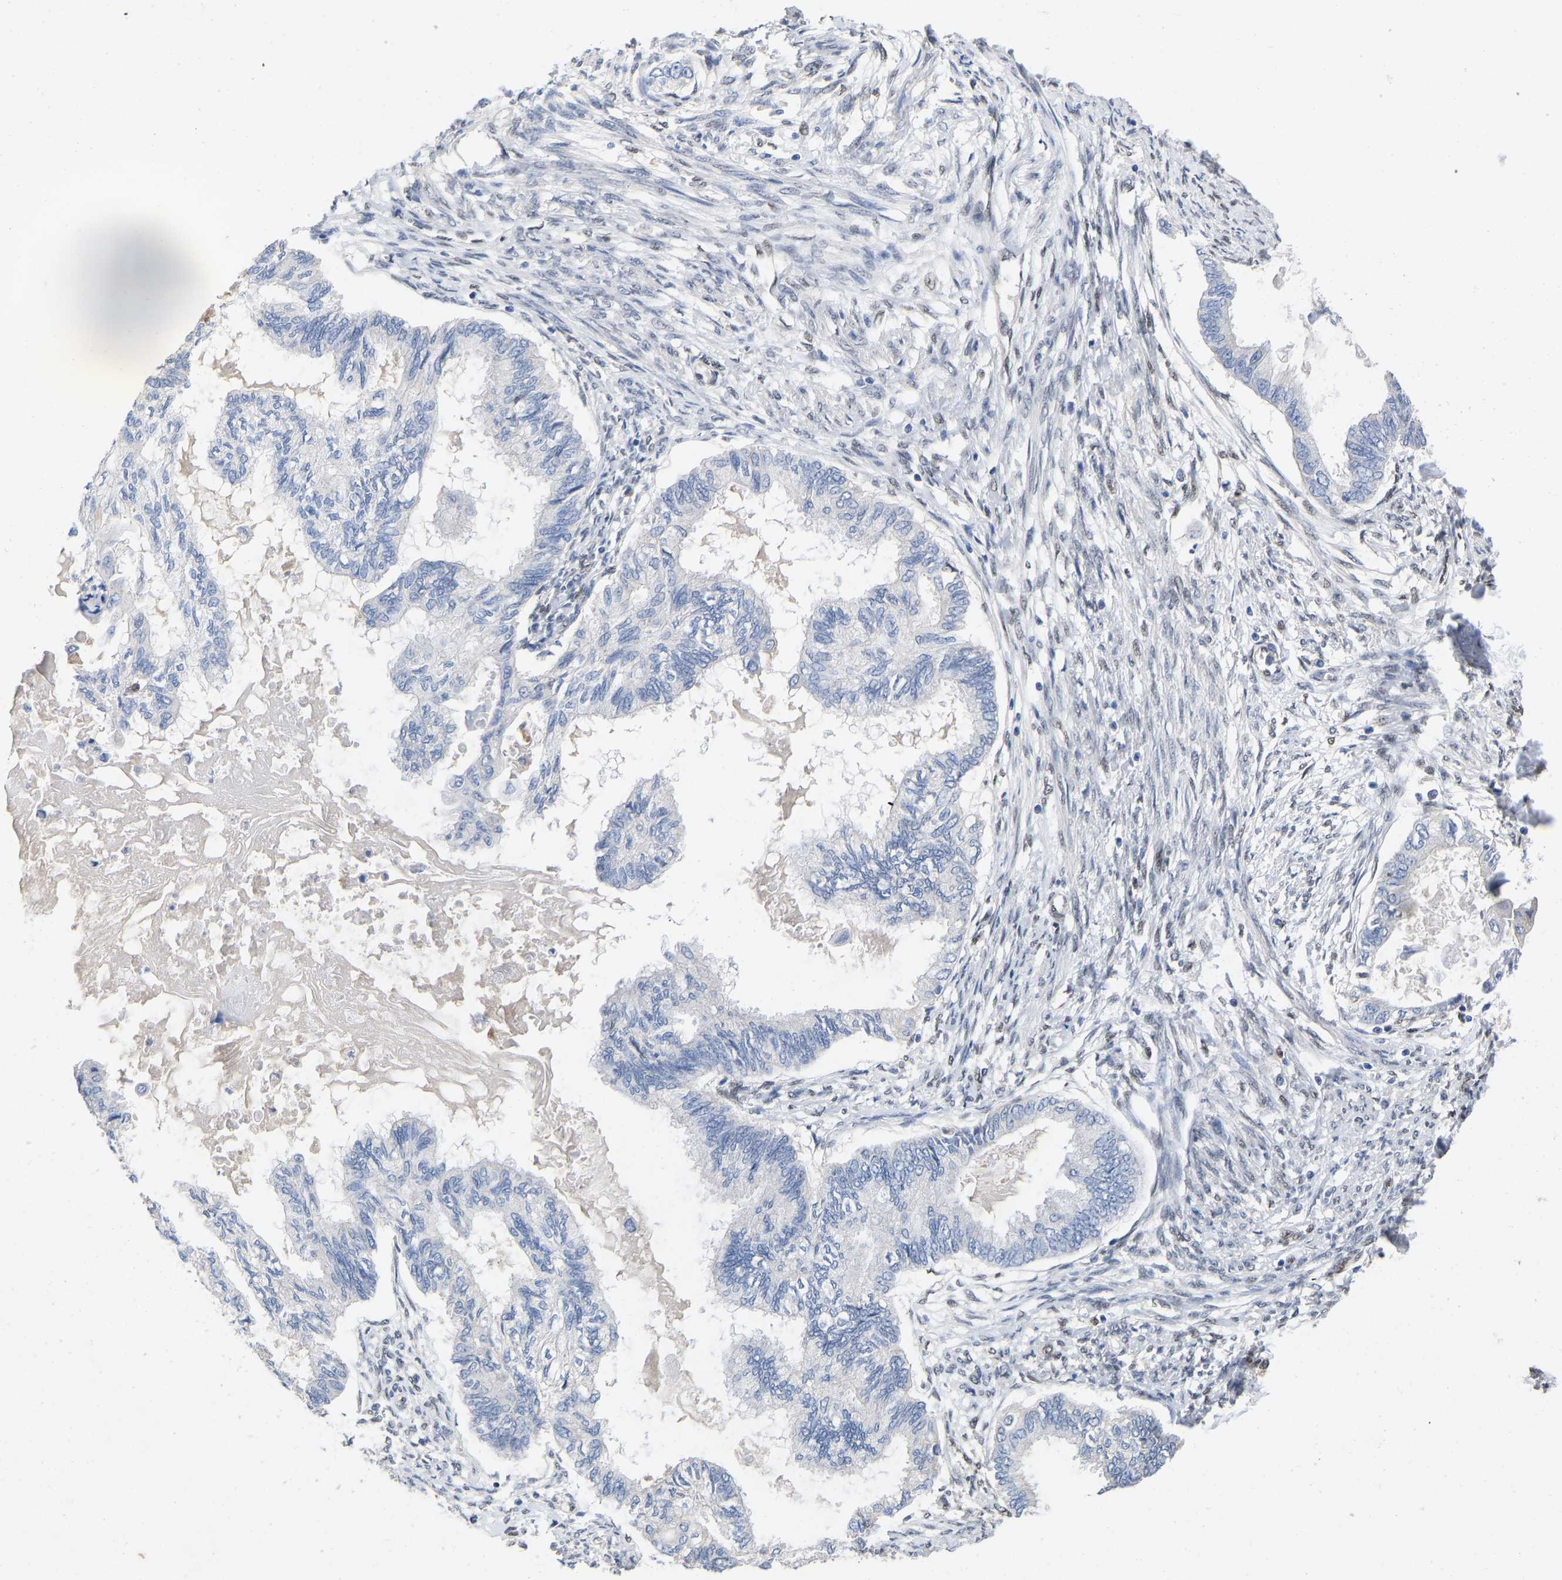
{"staining": {"intensity": "negative", "quantity": "none", "location": "none"}, "tissue": "cervical cancer", "cell_type": "Tumor cells", "image_type": "cancer", "snomed": [{"axis": "morphology", "description": "Normal tissue, NOS"}, {"axis": "morphology", "description": "Adenocarcinoma, NOS"}, {"axis": "topography", "description": "Cervix"}, {"axis": "topography", "description": "Endometrium"}], "caption": "The micrograph shows no significant staining in tumor cells of cervical adenocarcinoma.", "gene": "QKI", "patient": {"sex": "female", "age": 86}}